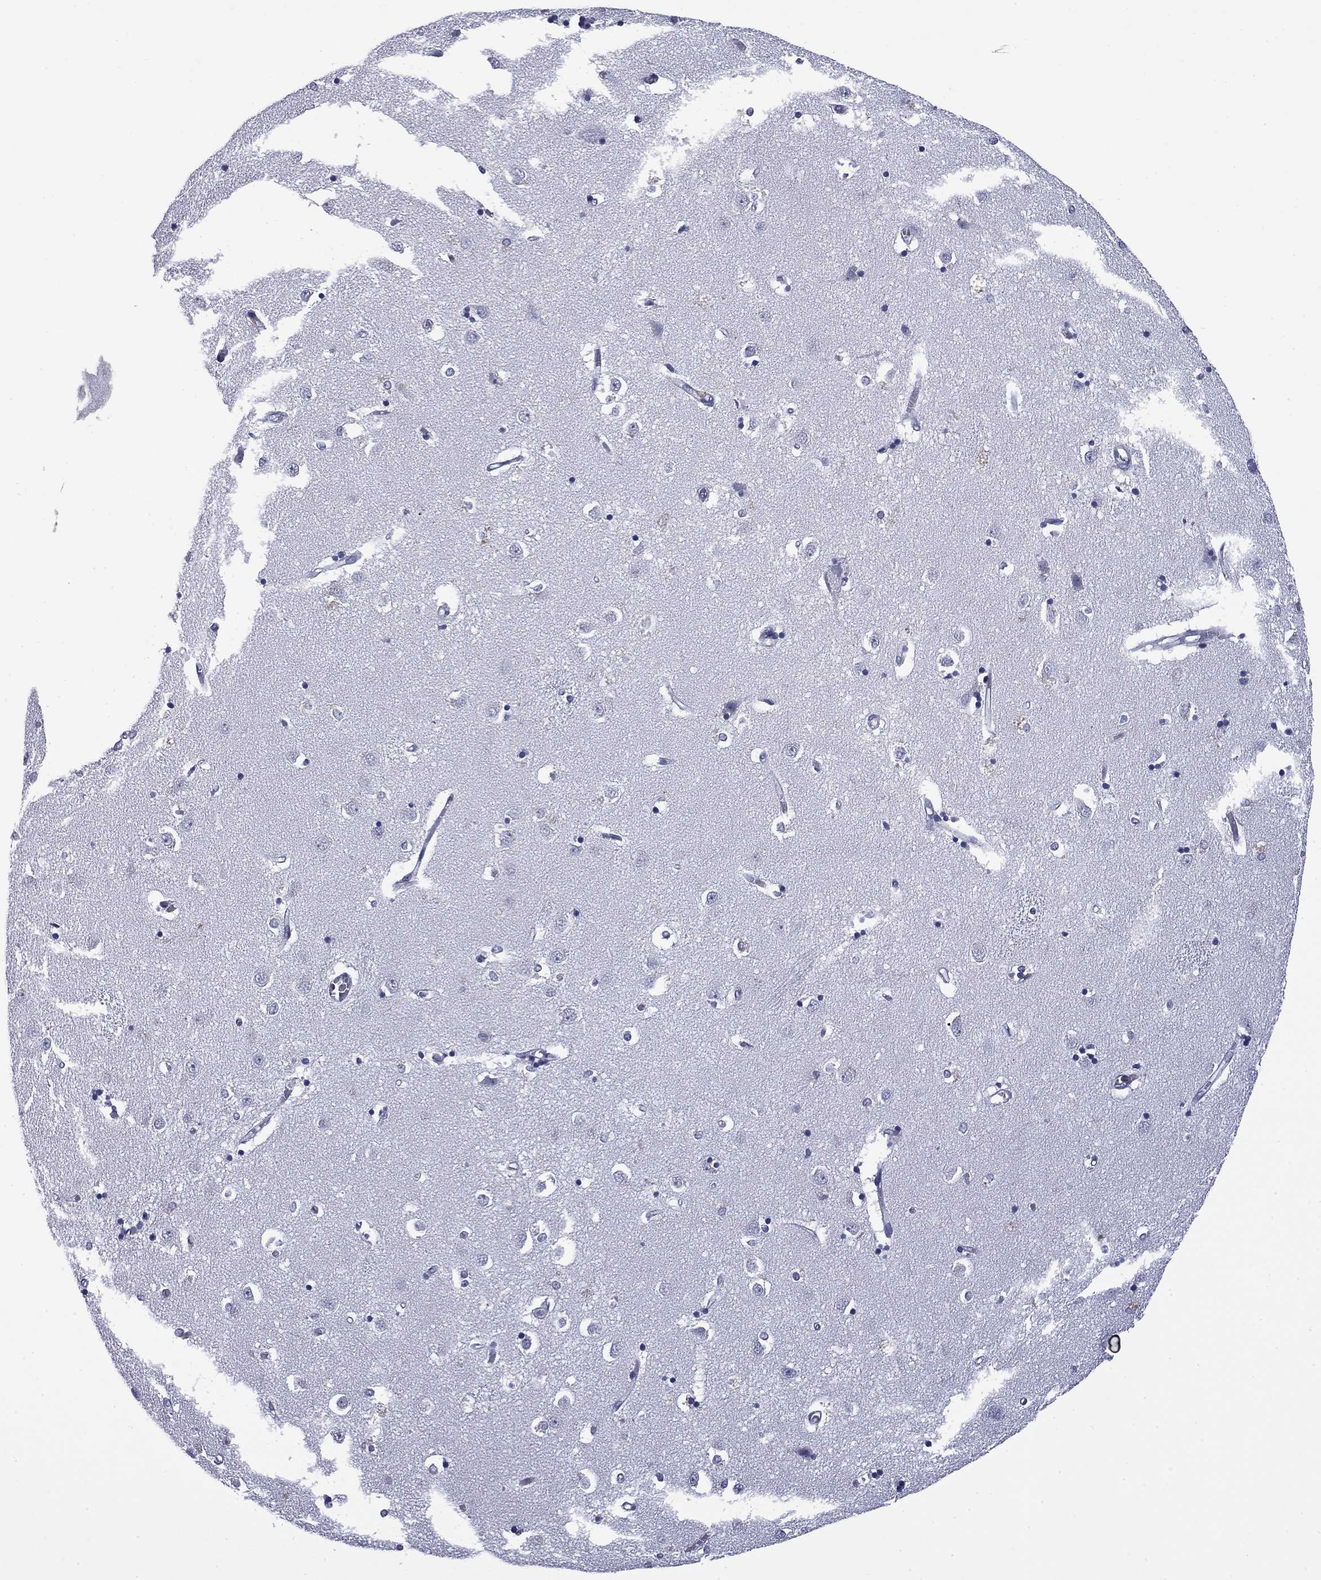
{"staining": {"intensity": "negative", "quantity": "none", "location": "none"}, "tissue": "caudate", "cell_type": "Glial cells", "image_type": "normal", "snomed": [{"axis": "morphology", "description": "Normal tissue, NOS"}, {"axis": "topography", "description": "Lateral ventricle wall"}], "caption": "DAB (3,3'-diaminobenzidine) immunohistochemical staining of normal human caudate displays no significant positivity in glial cells.", "gene": "IKZF3", "patient": {"sex": "male", "age": 54}}